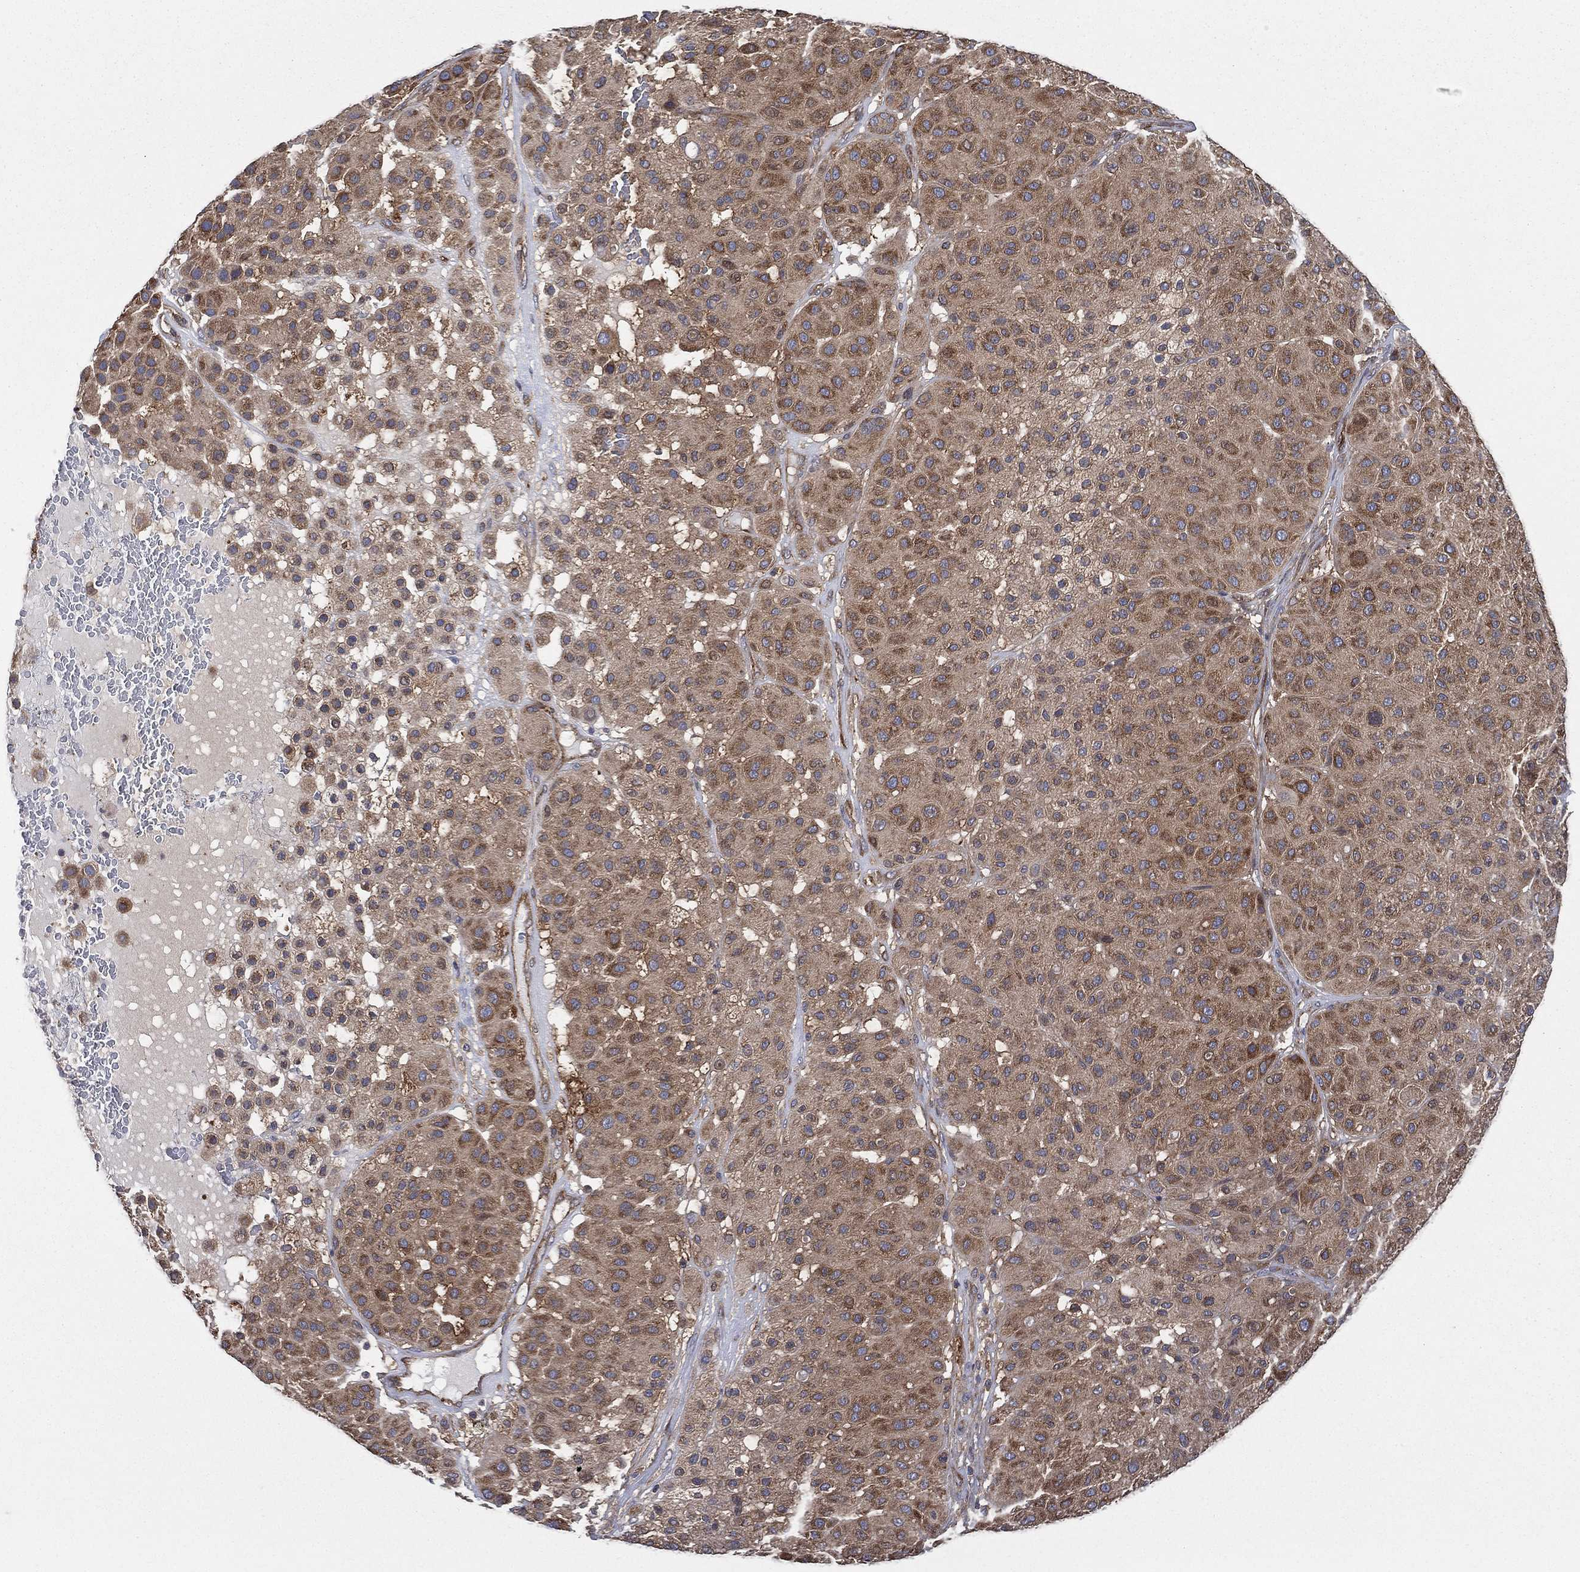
{"staining": {"intensity": "moderate", "quantity": ">75%", "location": "cytoplasmic/membranous"}, "tissue": "melanoma", "cell_type": "Tumor cells", "image_type": "cancer", "snomed": [{"axis": "morphology", "description": "Malignant melanoma, Metastatic site"}, {"axis": "topography", "description": "Smooth muscle"}], "caption": "The photomicrograph exhibits a brown stain indicating the presence of a protein in the cytoplasmic/membranous of tumor cells in melanoma. The staining was performed using DAB to visualize the protein expression in brown, while the nuclei were stained in blue with hematoxylin (Magnification: 20x).", "gene": "SMPD3", "patient": {"sex": "male", "age": 41}}